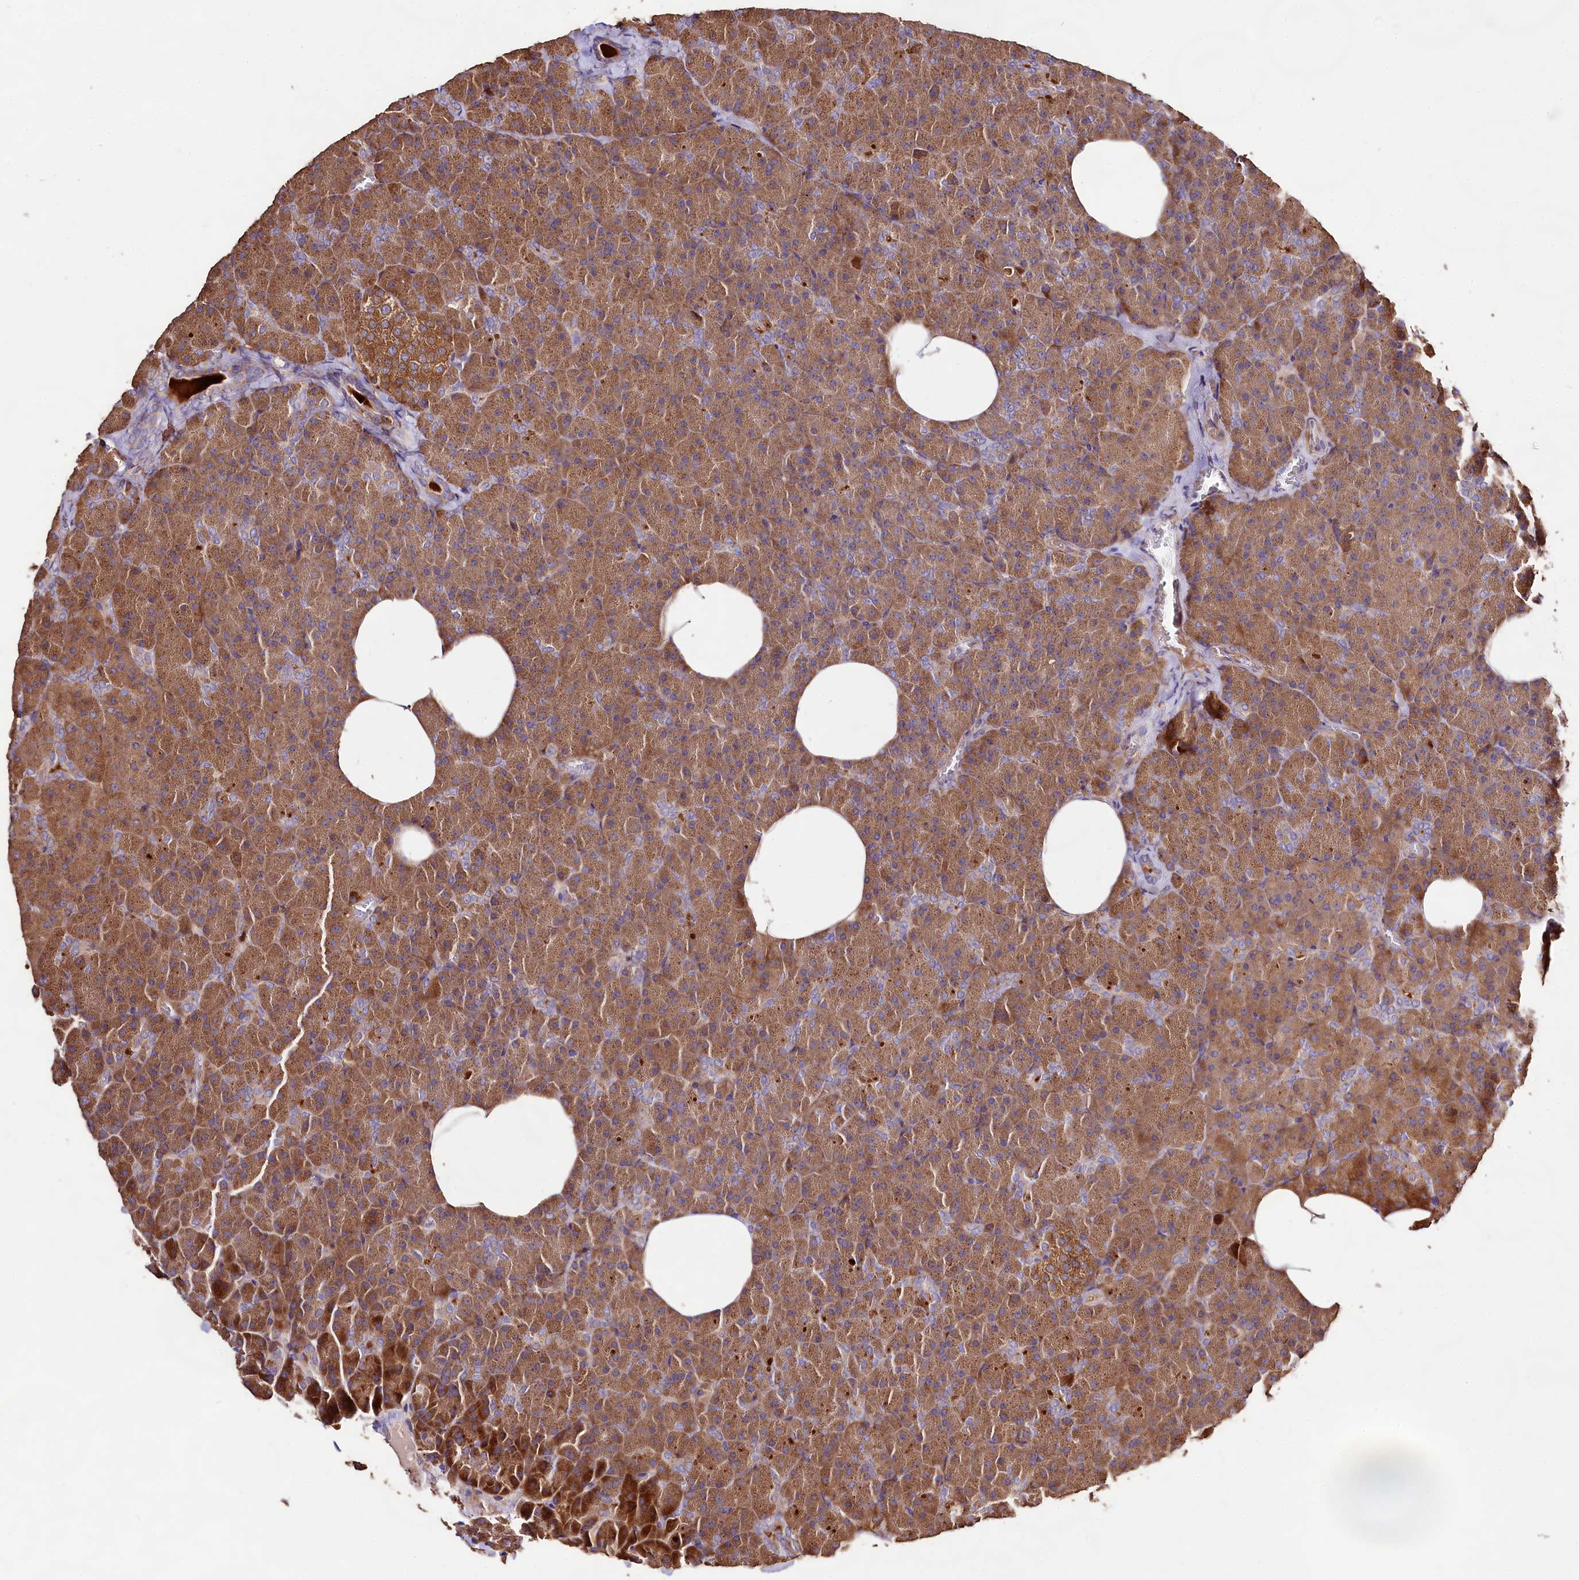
{"staining": {"intensity": "moderate", "quantity": ">75%", "location": "cytoplasmic/membranous"}, "tissue": "pancreas", "cell_type": "Exocrine glandular cells", "image_type": "normal", "snomed": [{"axis": "morphology", "description": "Normal tissue, NOS"}, {"axis": "morphology", "description": "Carcinoid, malignant, NOS"}, {"axis": "topography", "description": "Pancreas"}], "caption": "Immunohistochemical staining of unremarkable human pancreas shows moderate cytoplasmic/membranous protein positivity in approximately >75% of exocrine glandular cells.", "gene": "DMXL2", "patient": {"sex": "female", "age": 35}}